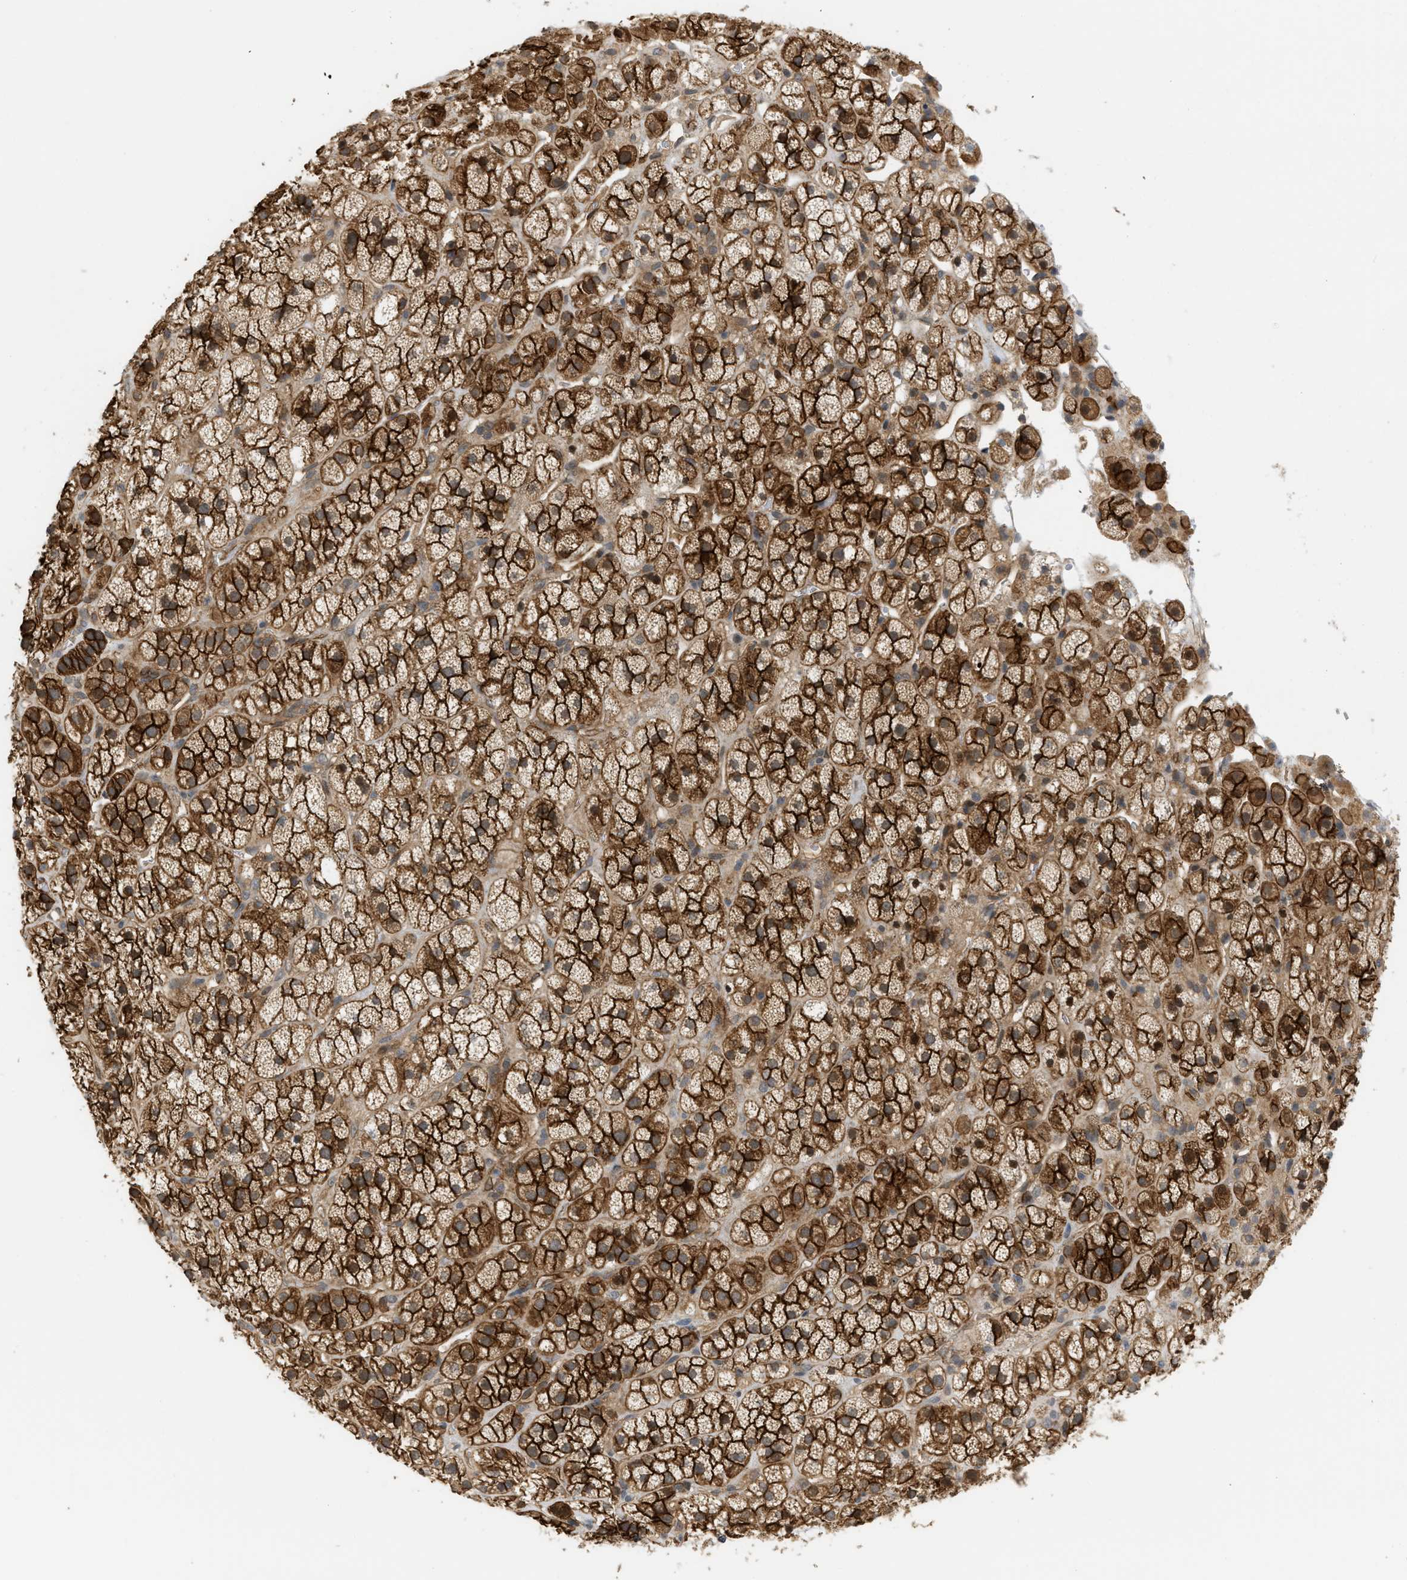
{"staining": {"intensity": "strong", "quantity": ">75%", "location": "cytoplasmic/membranous"}, "tissue": "adrenal gland", "cell_type": "Glandular cells", "image_type": "normal", "snomed": [{"axis": "morphology", "description": "Normal tissue, NOS"}, {"axis": "topography", "description": "Adrenal gland"}], "caption": "This micrograph exhibits immunohistochemistry staining of unremarkable human adrenal gland, with high strong cytoplasmic/membranous expression in about >75% of glandular cells.", "gene": "PALMD", "patient": {"sex": "male", "age": 56}}